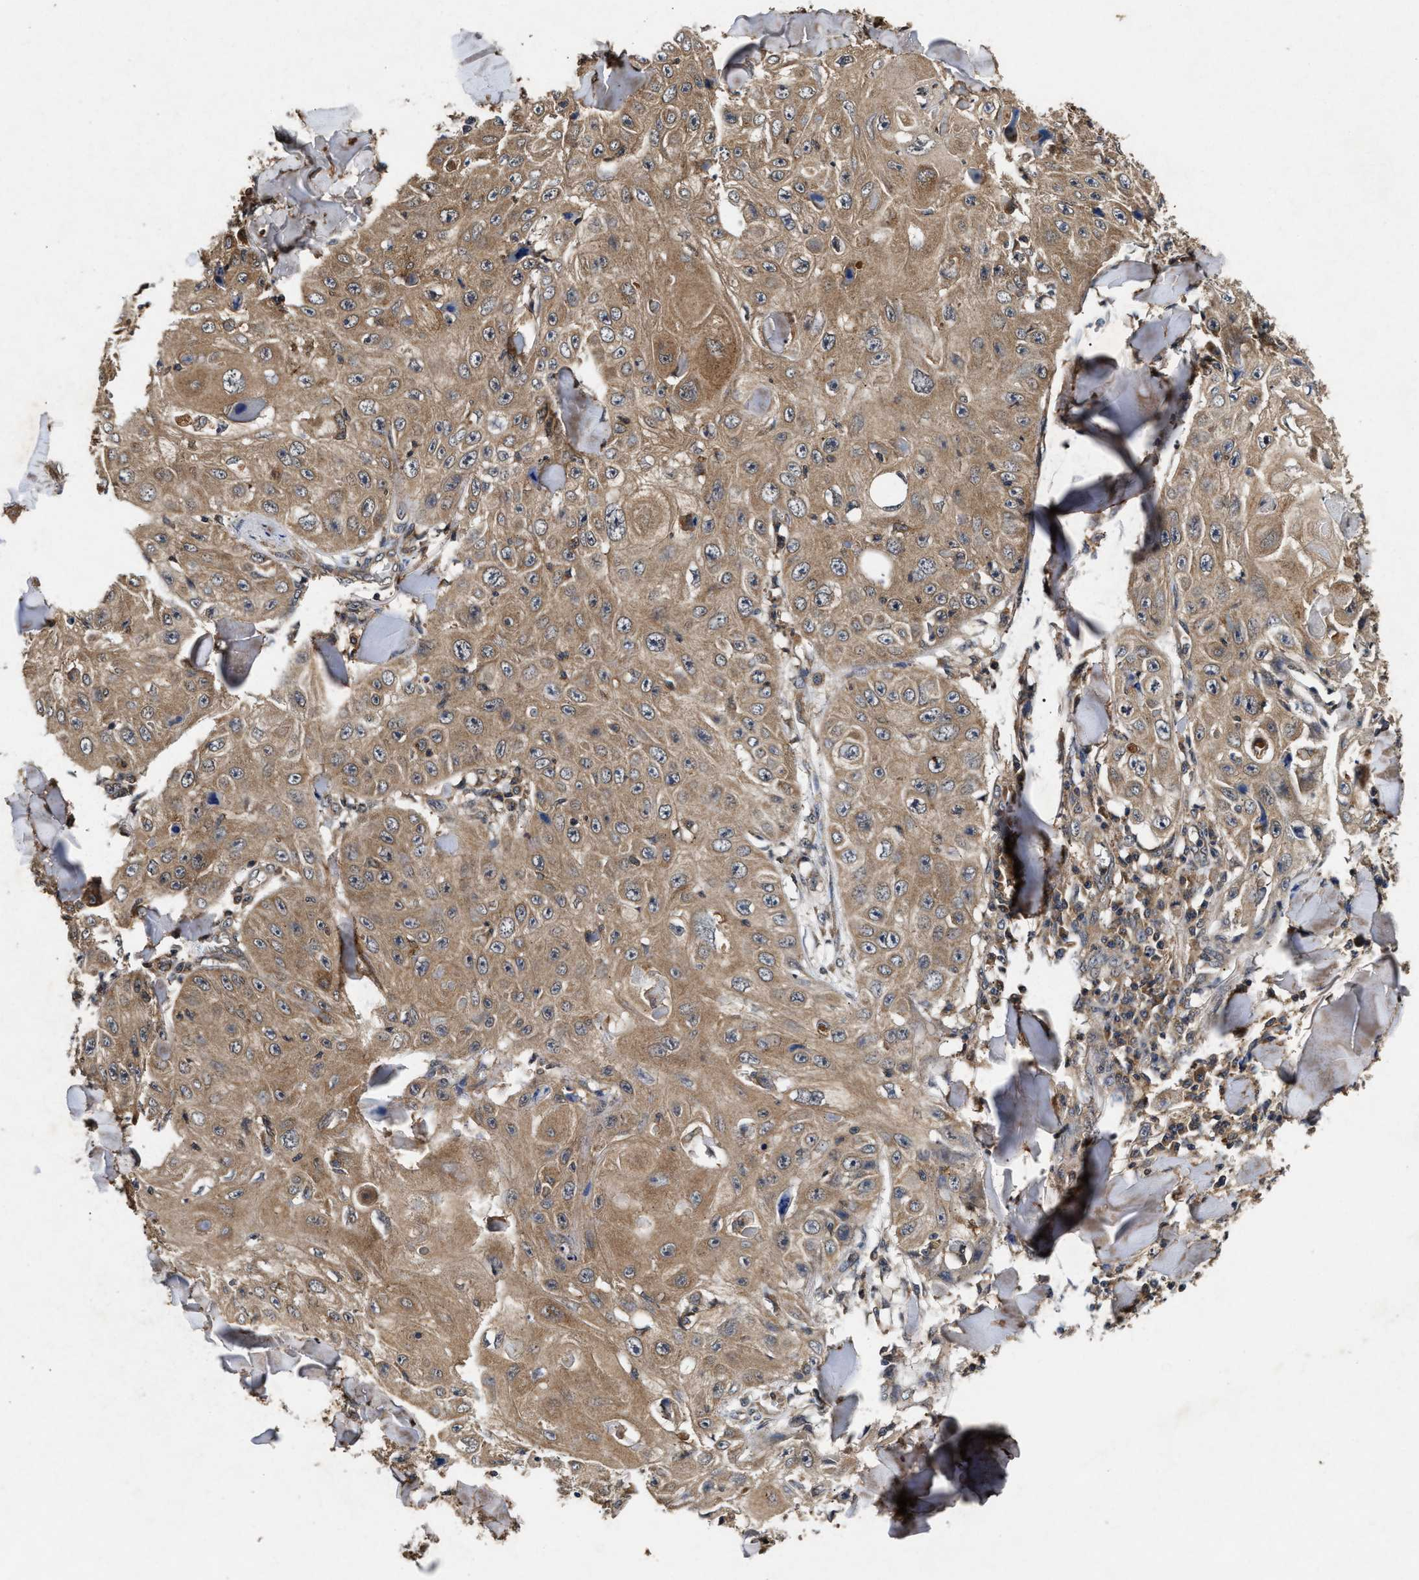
{"staining": {"intensity": "moderate", "quantity": ">75%", "location": "cytoplasmic/membranous"}, "tissue": "skin cancer", "cell_type": "Tumor cells", "image_type": "cancer", "snomed": [{"axis": "morphology", "description": "Squamous cell carcinoma, NOS"}, {"axis": "topography", "description": "Skin"}], "caption": "Moderate cytoplasmic/membranous expression is appreciated in approximately >75% of tumor cells in skin cancer.", "gene": "PDAP1", "patient": {"sex": "male", "age": 86}}